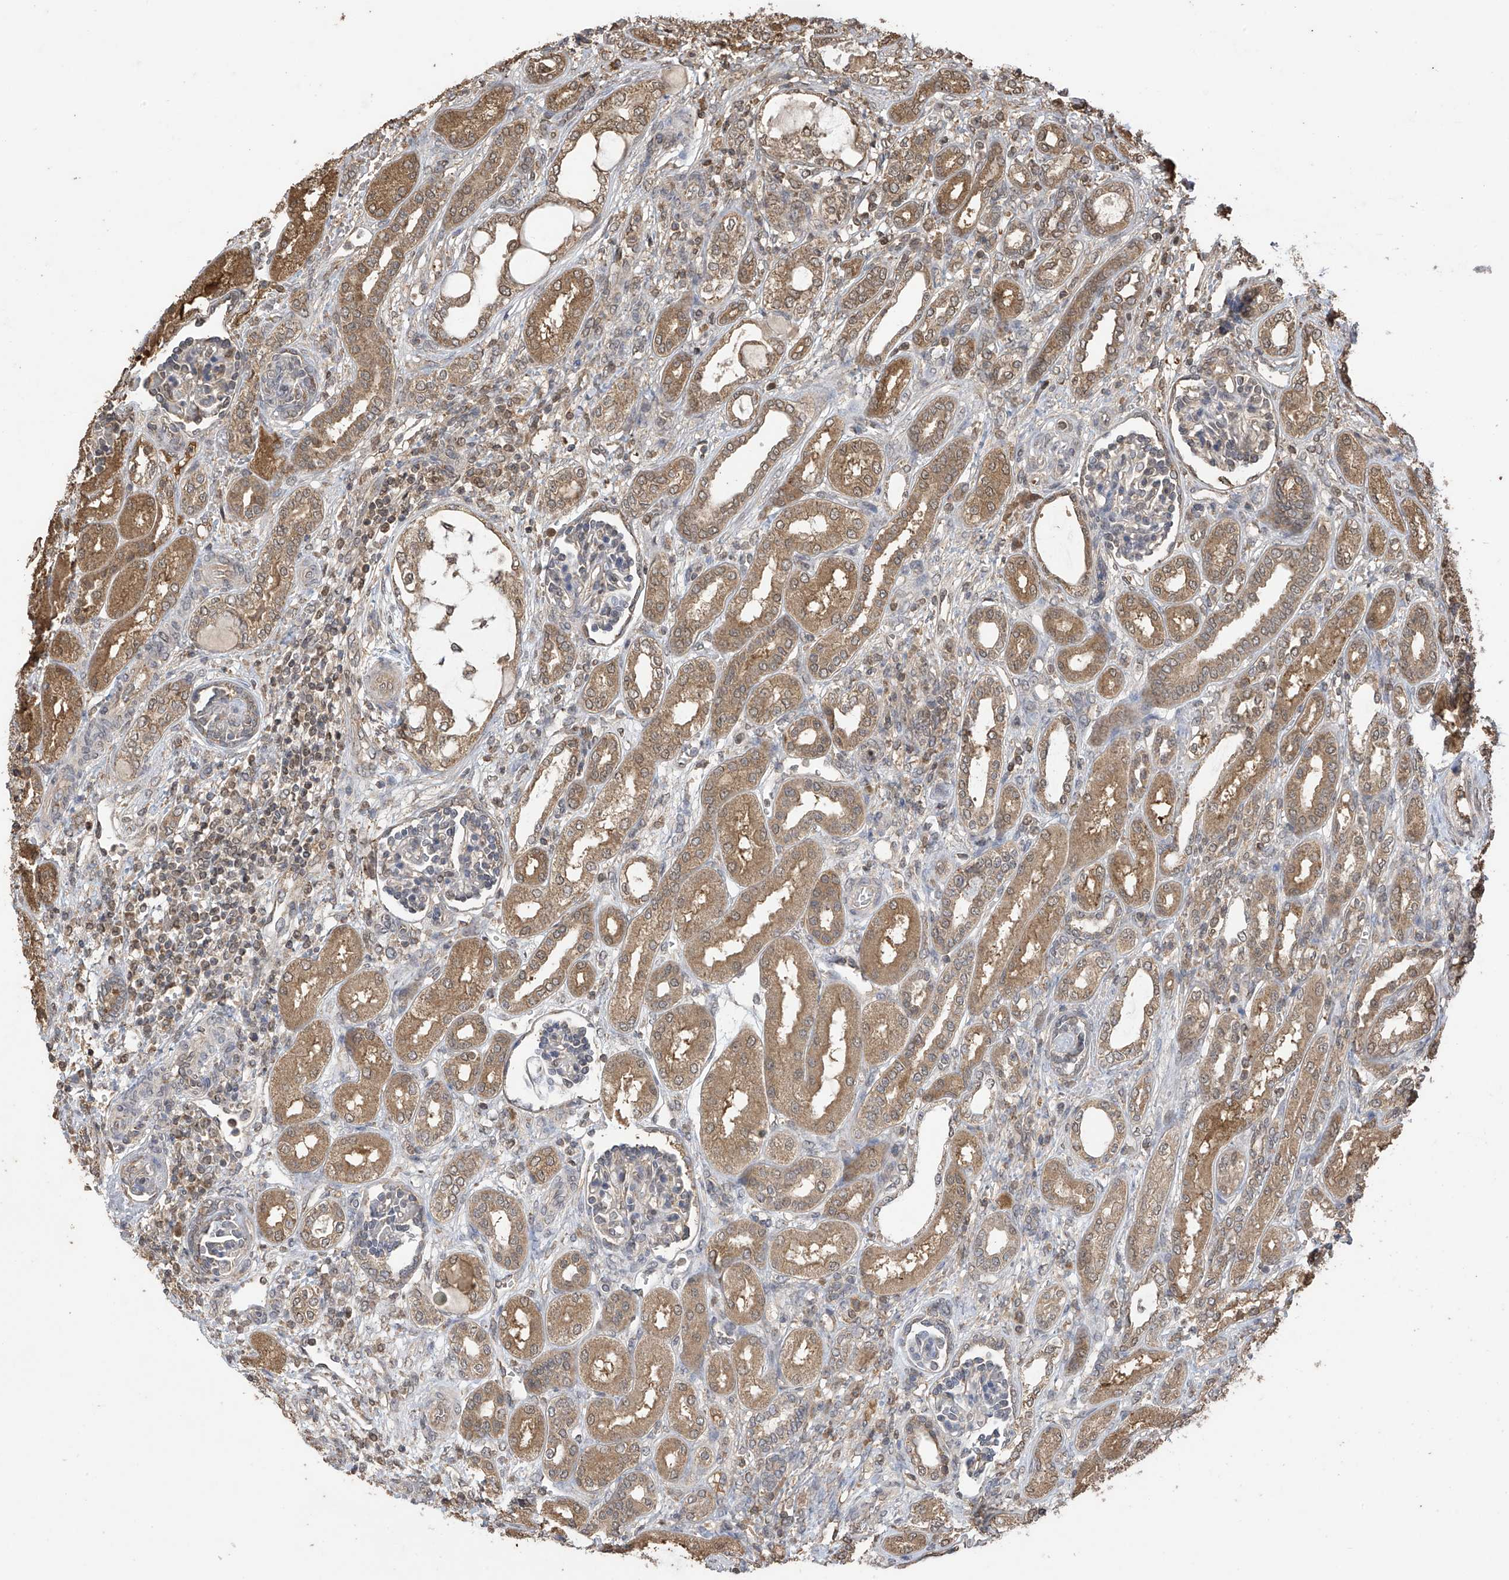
{"staining": {"intensity": "moderate", "quantity": "<25%", "location": "cytoplasmic/membranous"}, "tissue": "kidney", "cell_type": "Cells in glomeruli", "image_type": "normal", "snomed": [{"axis": "morphology", "description": "Normal tissue, NOS"}, {"axis": "morphology", "description": "Neoplasm, malignant, NOS"}, {"axis": "topography", "description": "Kidney"}], "caption": "Cells in glomeruli exhibit low levels of moderate cytoplasmic/membranous positivity in about <25% of cells in unremarkable human kidney.", "gene": "PNPT1", "patient": {"sex": "female", "age": 1}}